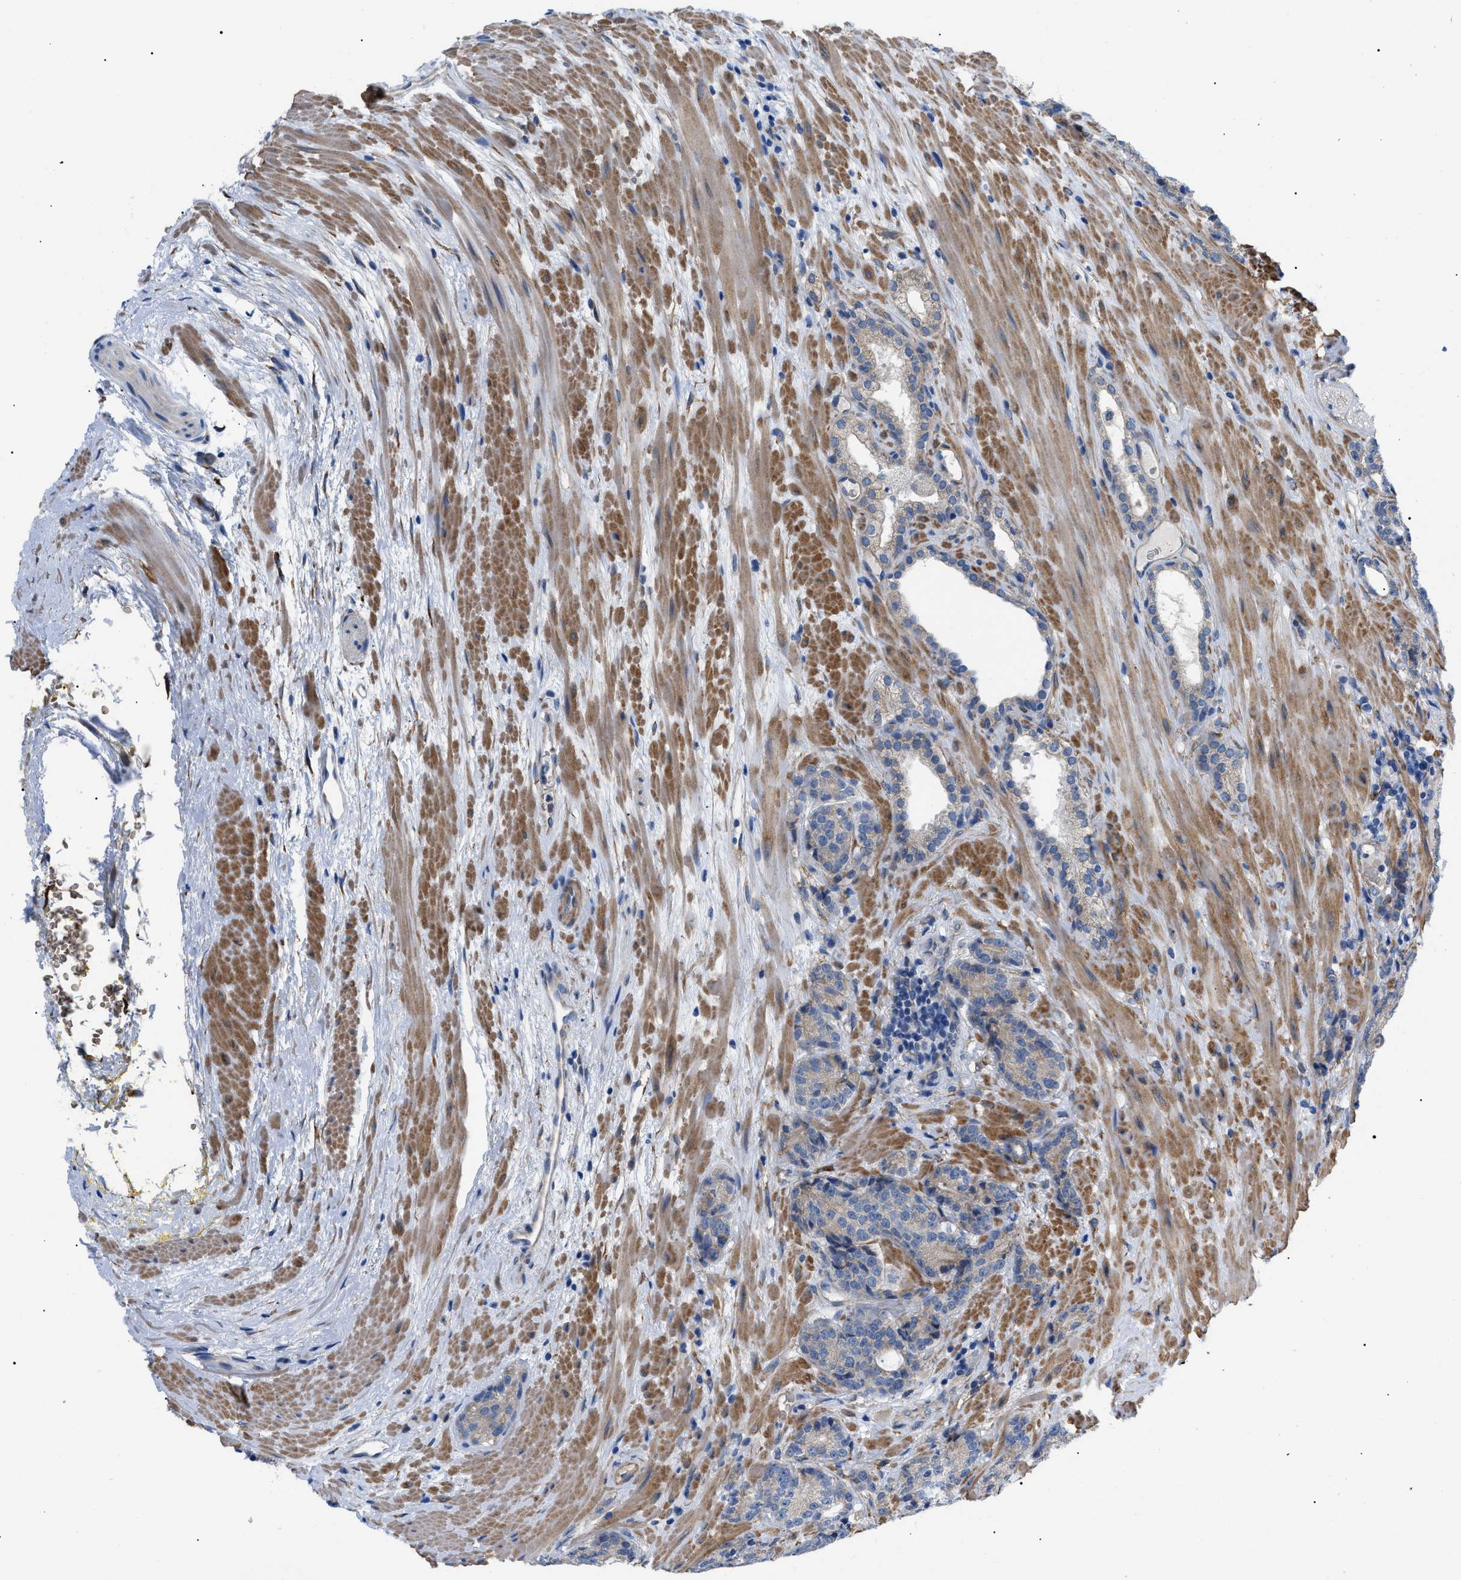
{"staining": {"intensity": "weak", "quantity": "<25%", "location": "cytoplasmic/membranous"}, "tissue": "prostate cancer", "cell_type": "Tumor cells", "image_type": "cancer", "snomed": [{"axis": "morphology", "description": "Adenocarcinoma, High grade"}, {"axis": "topography", "description": "Prostate"}], "caption": "IHC of human prostate cancer reveals no positivity in tumor cells.", "gene": "MYO10", "patient": {"sex": "male", "age": 61}}